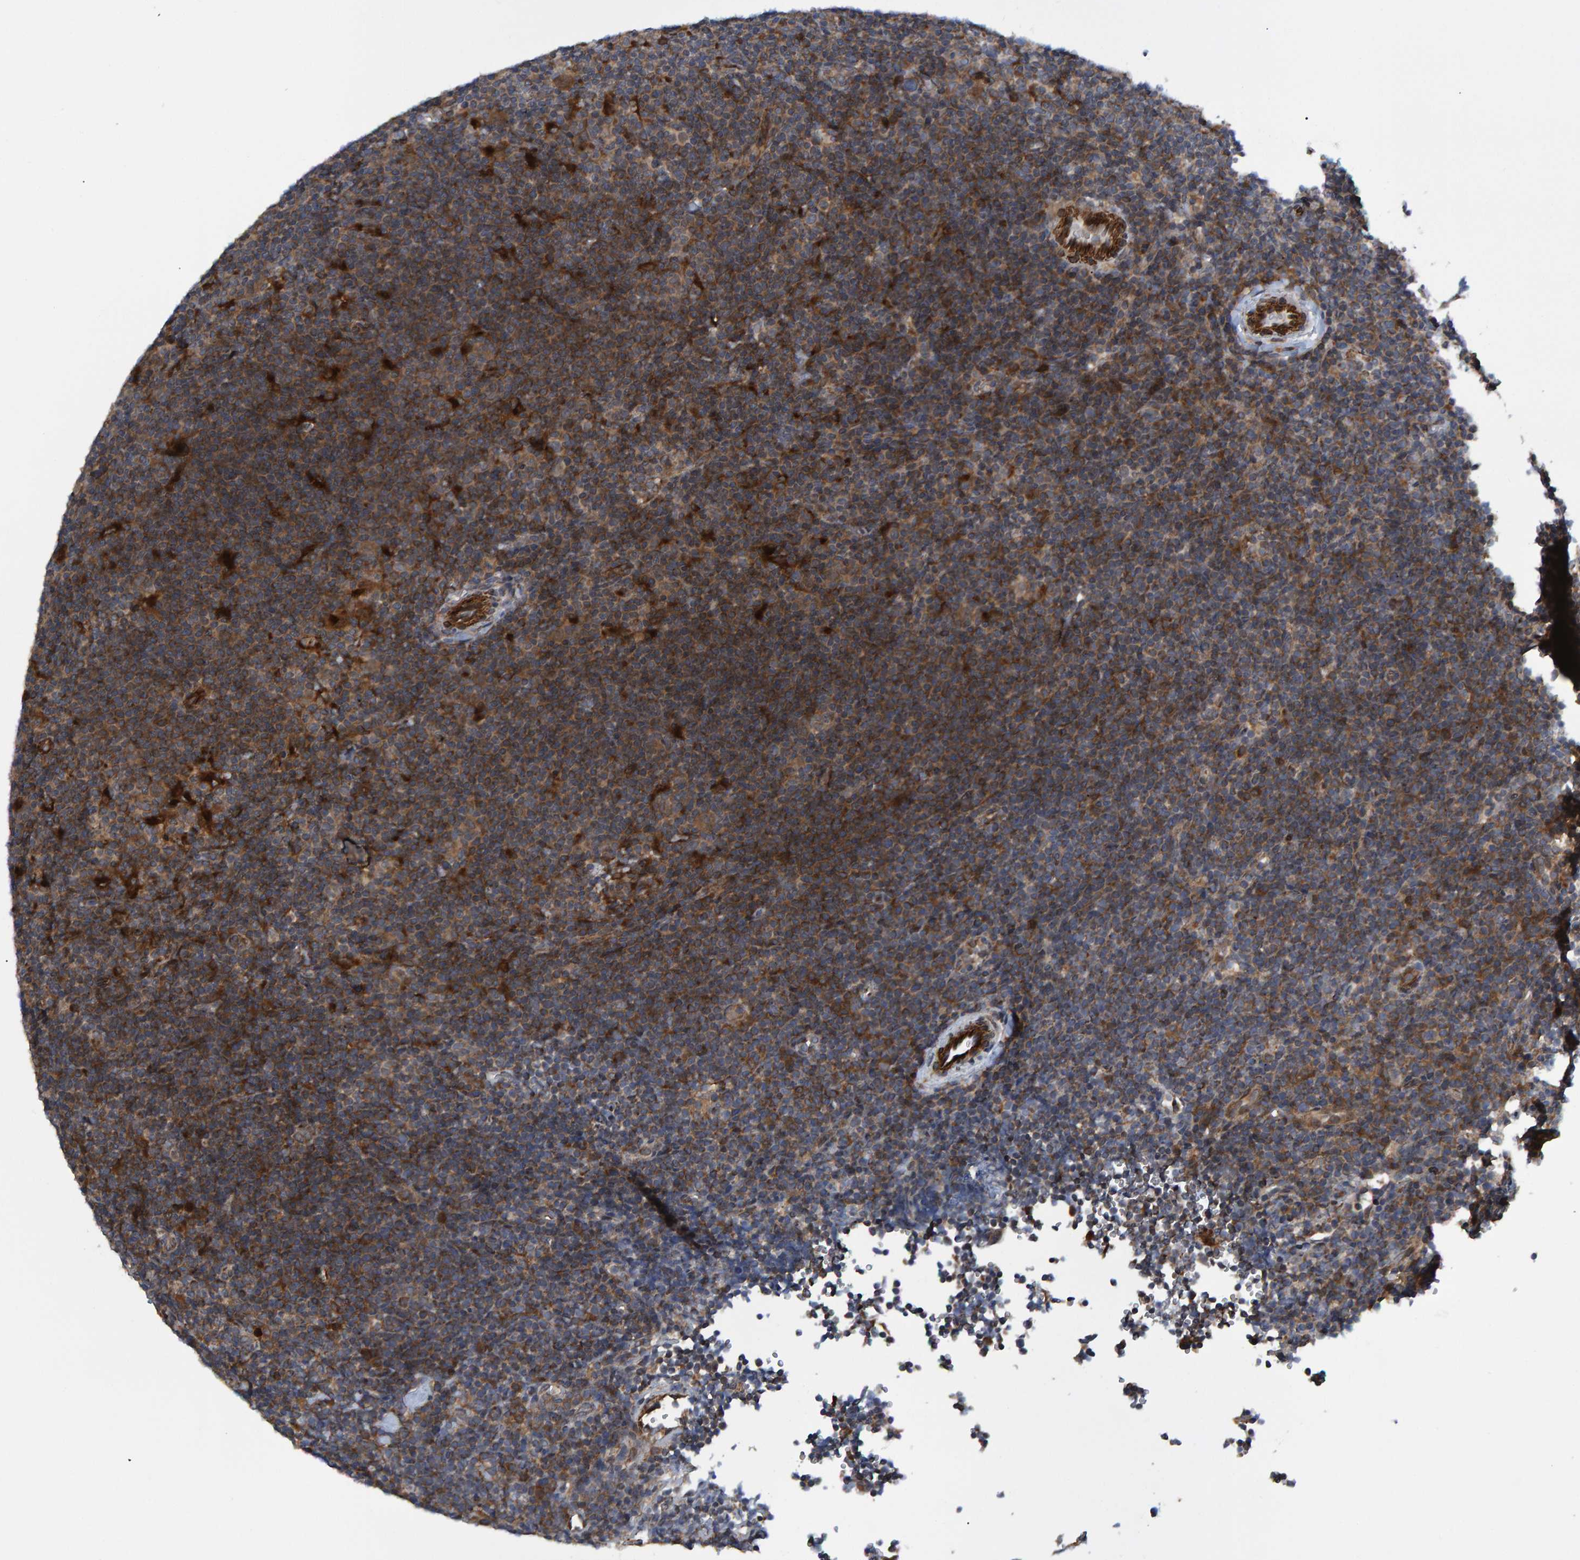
{"staining": {"intensity": "moderate", "quantity": ">75%", "location": "cytoplasmic/membranous"}, "tissue": "lymphoma", "cell_type": "Tumor cells", "image_type": "cancer", "snomed": [{"axis": "morphology", "description": "Hodgkin's disease, NOS"}, {"axis": "topography", "description": "Lymph node"}], "caption": "Lymphoma stained with DAB IHC displays medium levels of moderate cytoplasmic/membranous positivity in approximately >75% of tumor cells.", "gene": "ATP6V1H", "patient": {"sex": "female", "age": 57}}